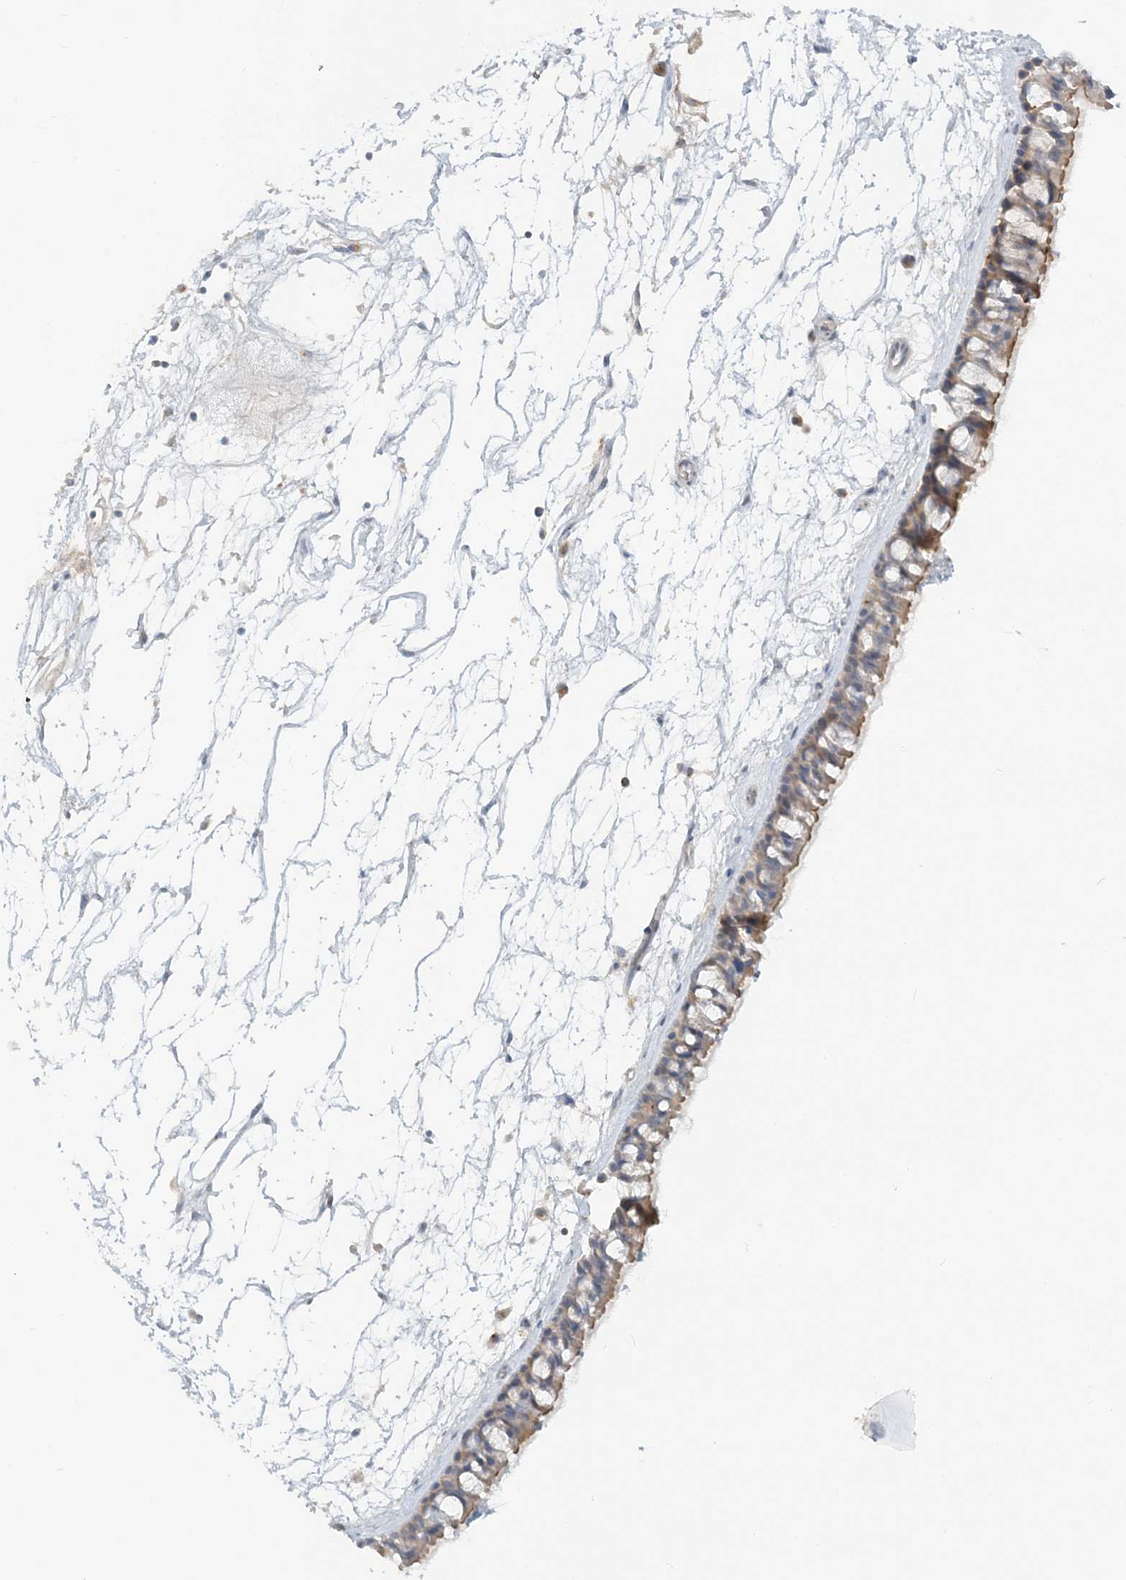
{"staining": {"intensity": "moderate", "quantity": "25%-75%", "location": "cytoplasmic/membranous"}, "tissue": "nasopharynx", "cell_type": "Respiratory epithelial cells", "image_type": "normal", "snomed": [{"axis": "morphology", "description": "Normal tissue, NOS"}, {"axis": "topography", "description": "Nasopharynx"}], "caption": "Protein analysis of unremarkable nasopharynx exhibits moderate cytoplasmic/membranous staining in about 25%-75% of respiratory epithelial cells.", "gene": "NAA11", "patient": {"sex": "male", "age": 64}}